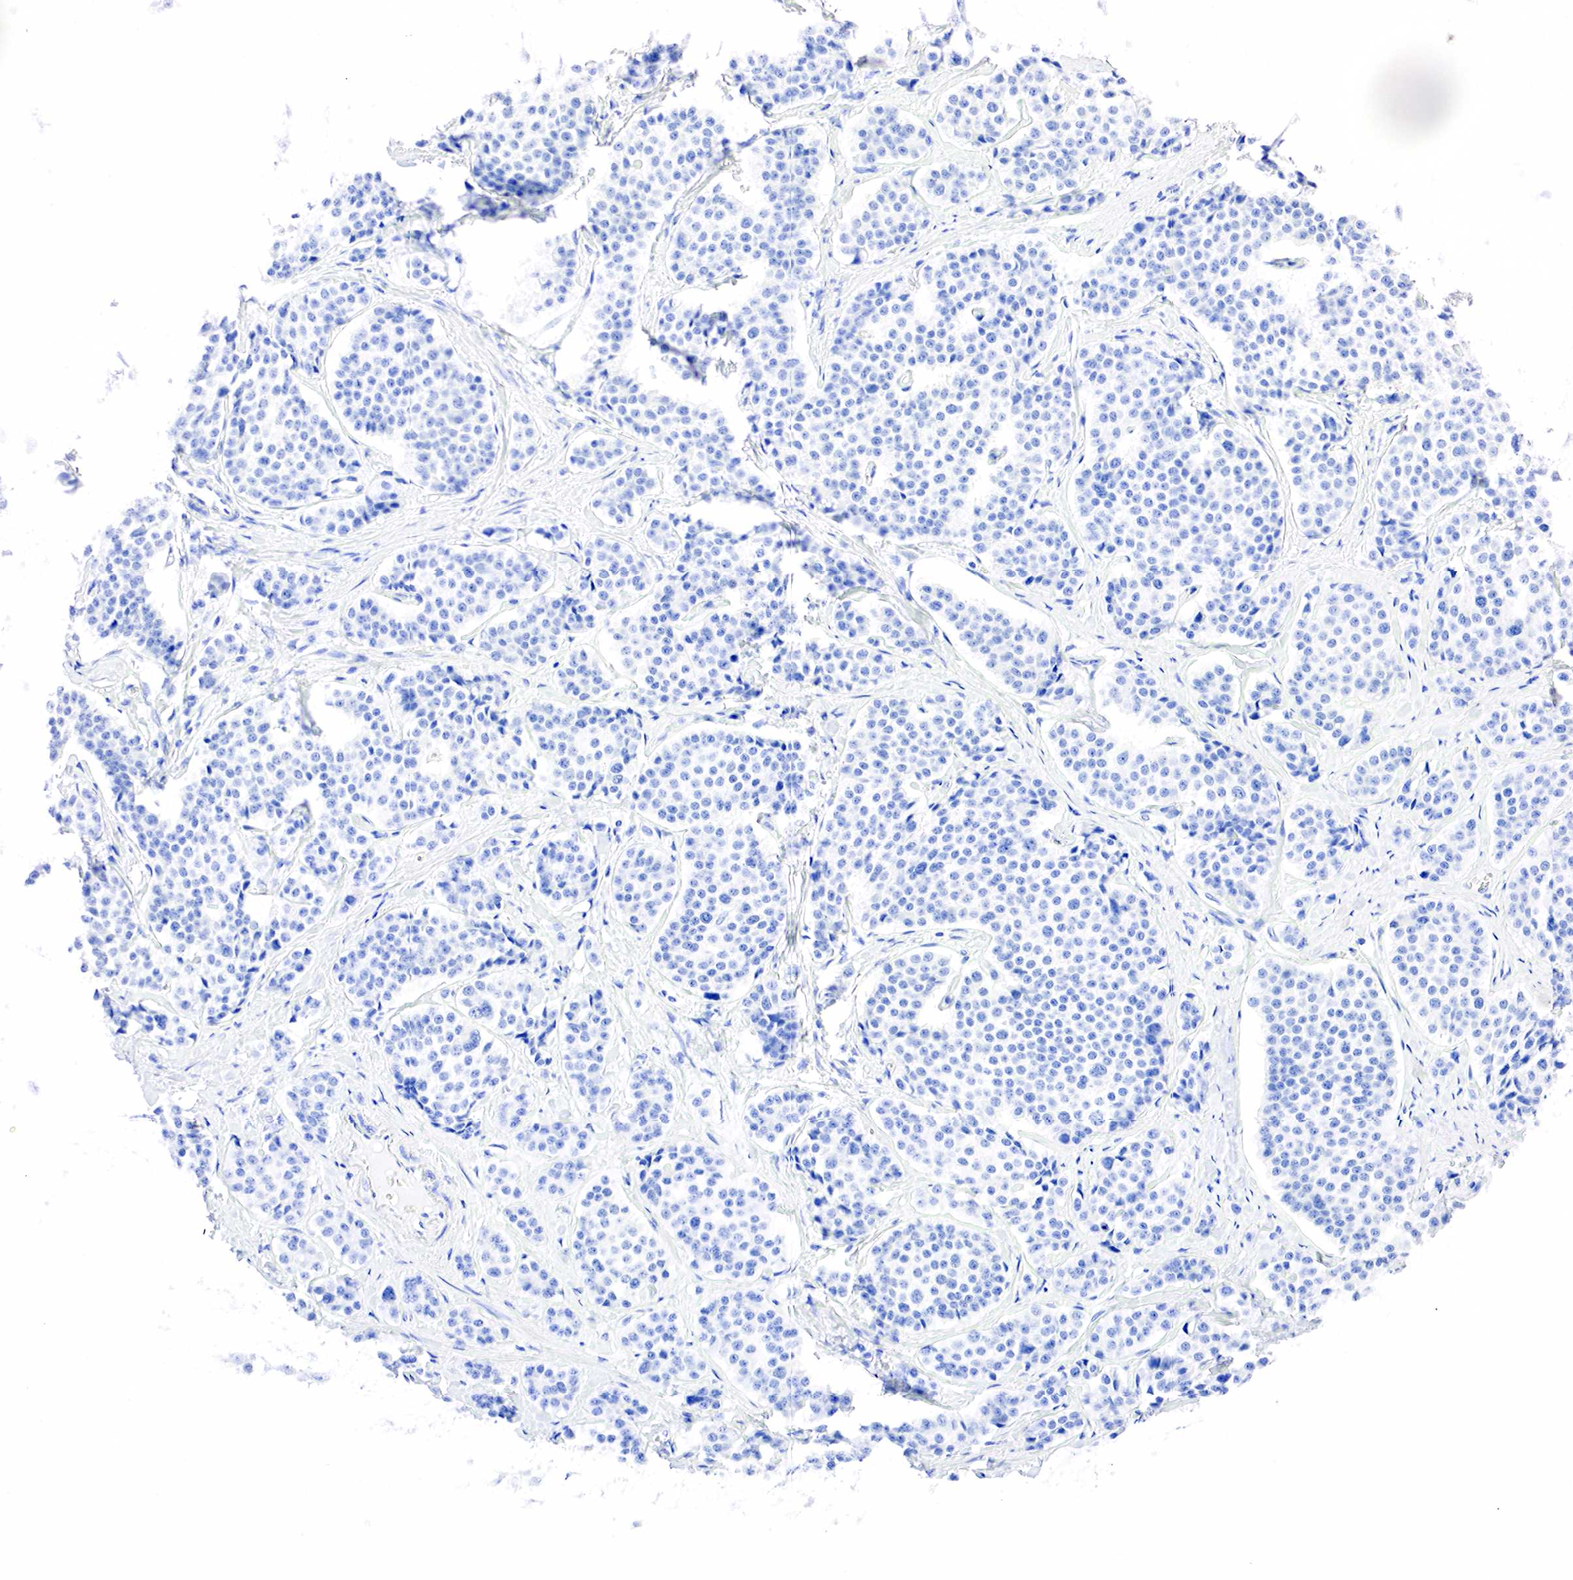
{"staining": {"intensity": "negative", "quantity": "none", "location": "none"}, "tissue": "carcinoid", "cell_type": "Tumor cells", "image_type": "cancer", "snomed": [{"axis": "morphology", "description": "Carcinoid, malignant, NOS"}, {"axis": "topography", "description": "Small intestine"}], "caption": "IHC of carcinoid (malignant) reveals no positivity in tumor cells.", "gene": "PTH", "patient": {"sex": "male", "age": 60}}